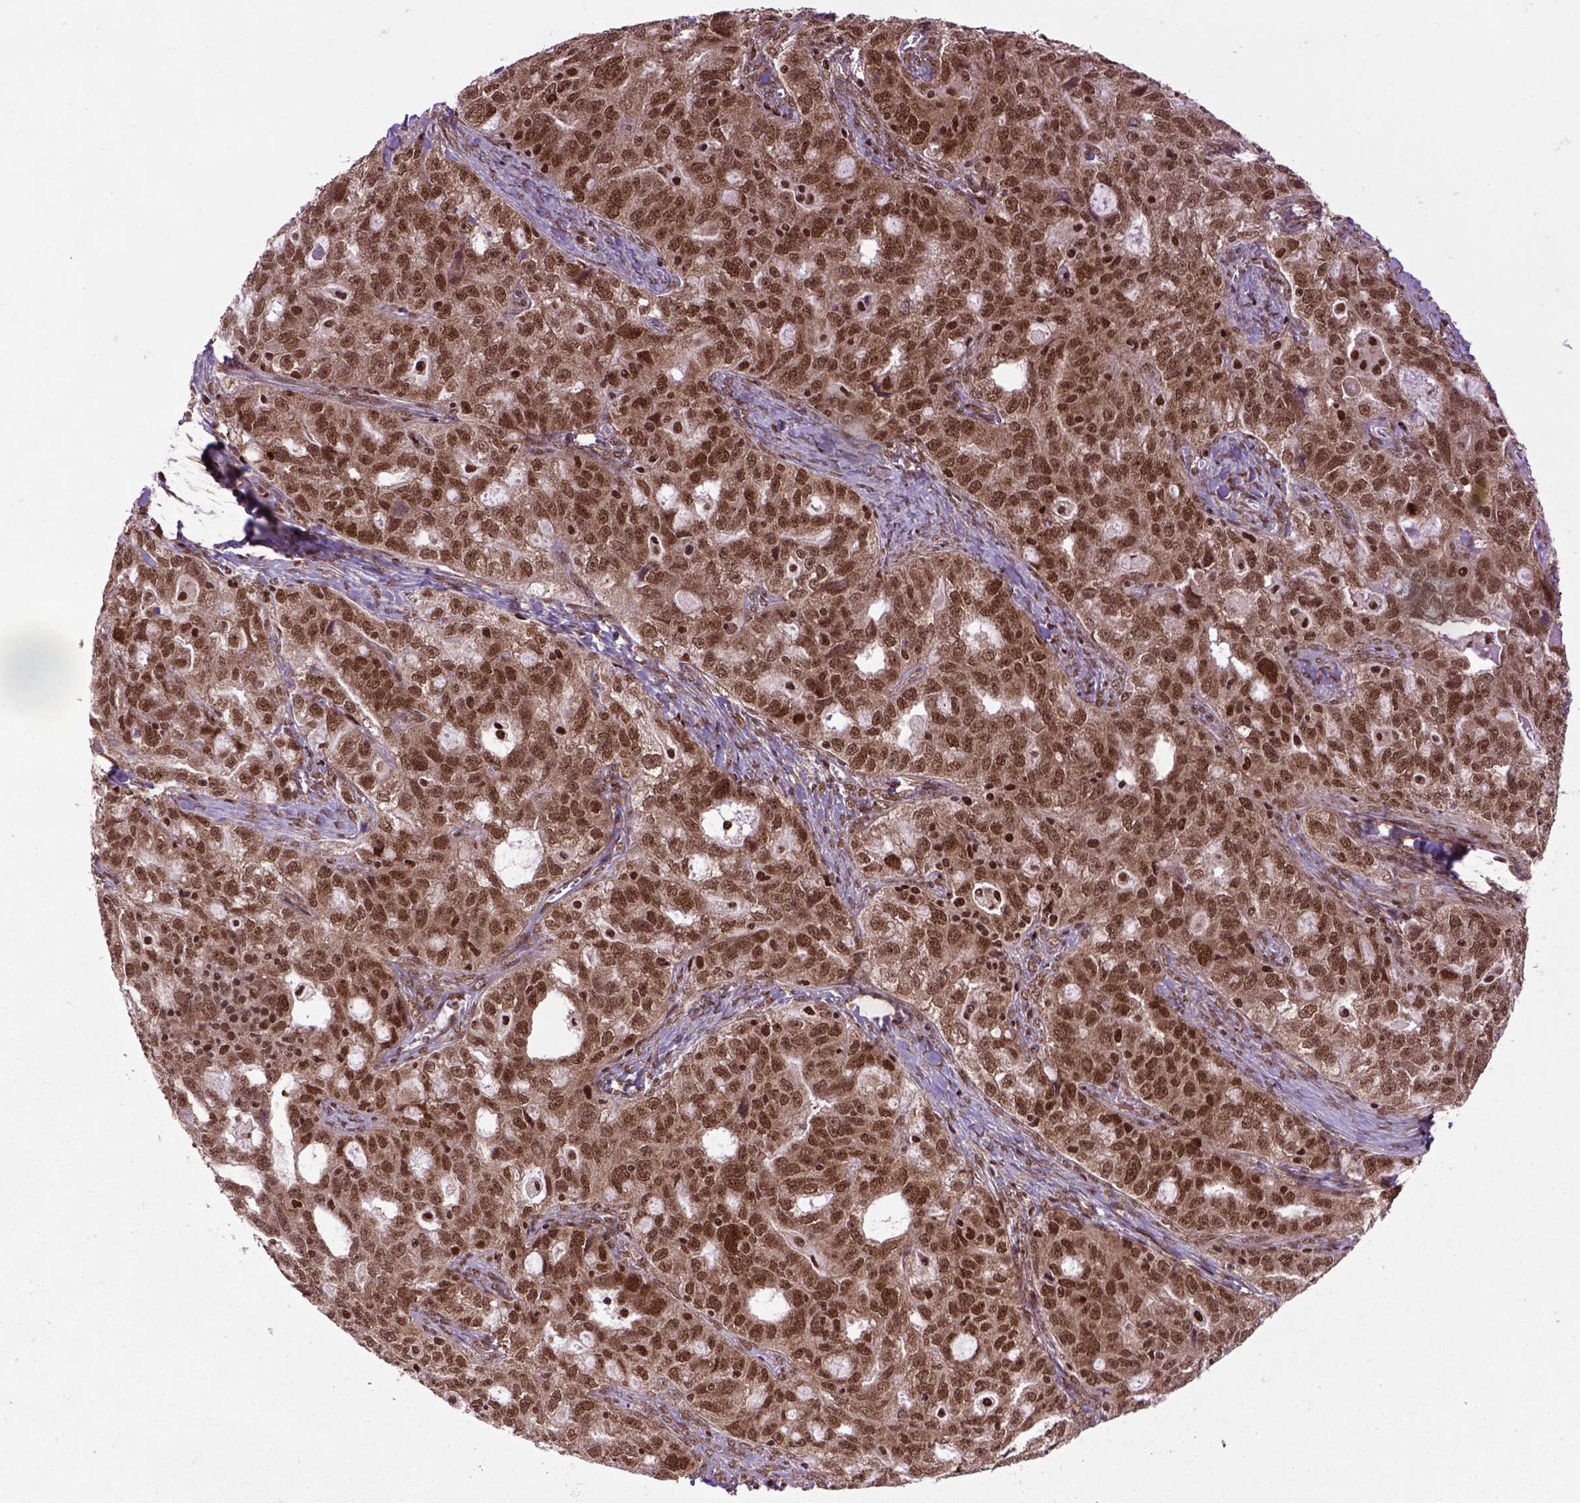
{"staining": {"intensity": "strong", "quantity": ">75%", "location": "cytoplasmic/membranous,nuclear"}, "tissue": "ovarian cancer", "cell_type": "Tumor cells", "image_type": "cancer", "snomed": [{"axis": "morphology", "description": "Cystadenocarcinoma, serous, NOS"}, {"axis": "topography", "description": "Ovary"}], "caption": "Serous cystadenocarcinoma (ovarian) stained with a brown dye exhibits strong cytoplasmic/membranous and nuclear positive positivity in about >75% of tumor cells.", "gene": "CELF1", "patient": {"sex": "female", "age": 51}}